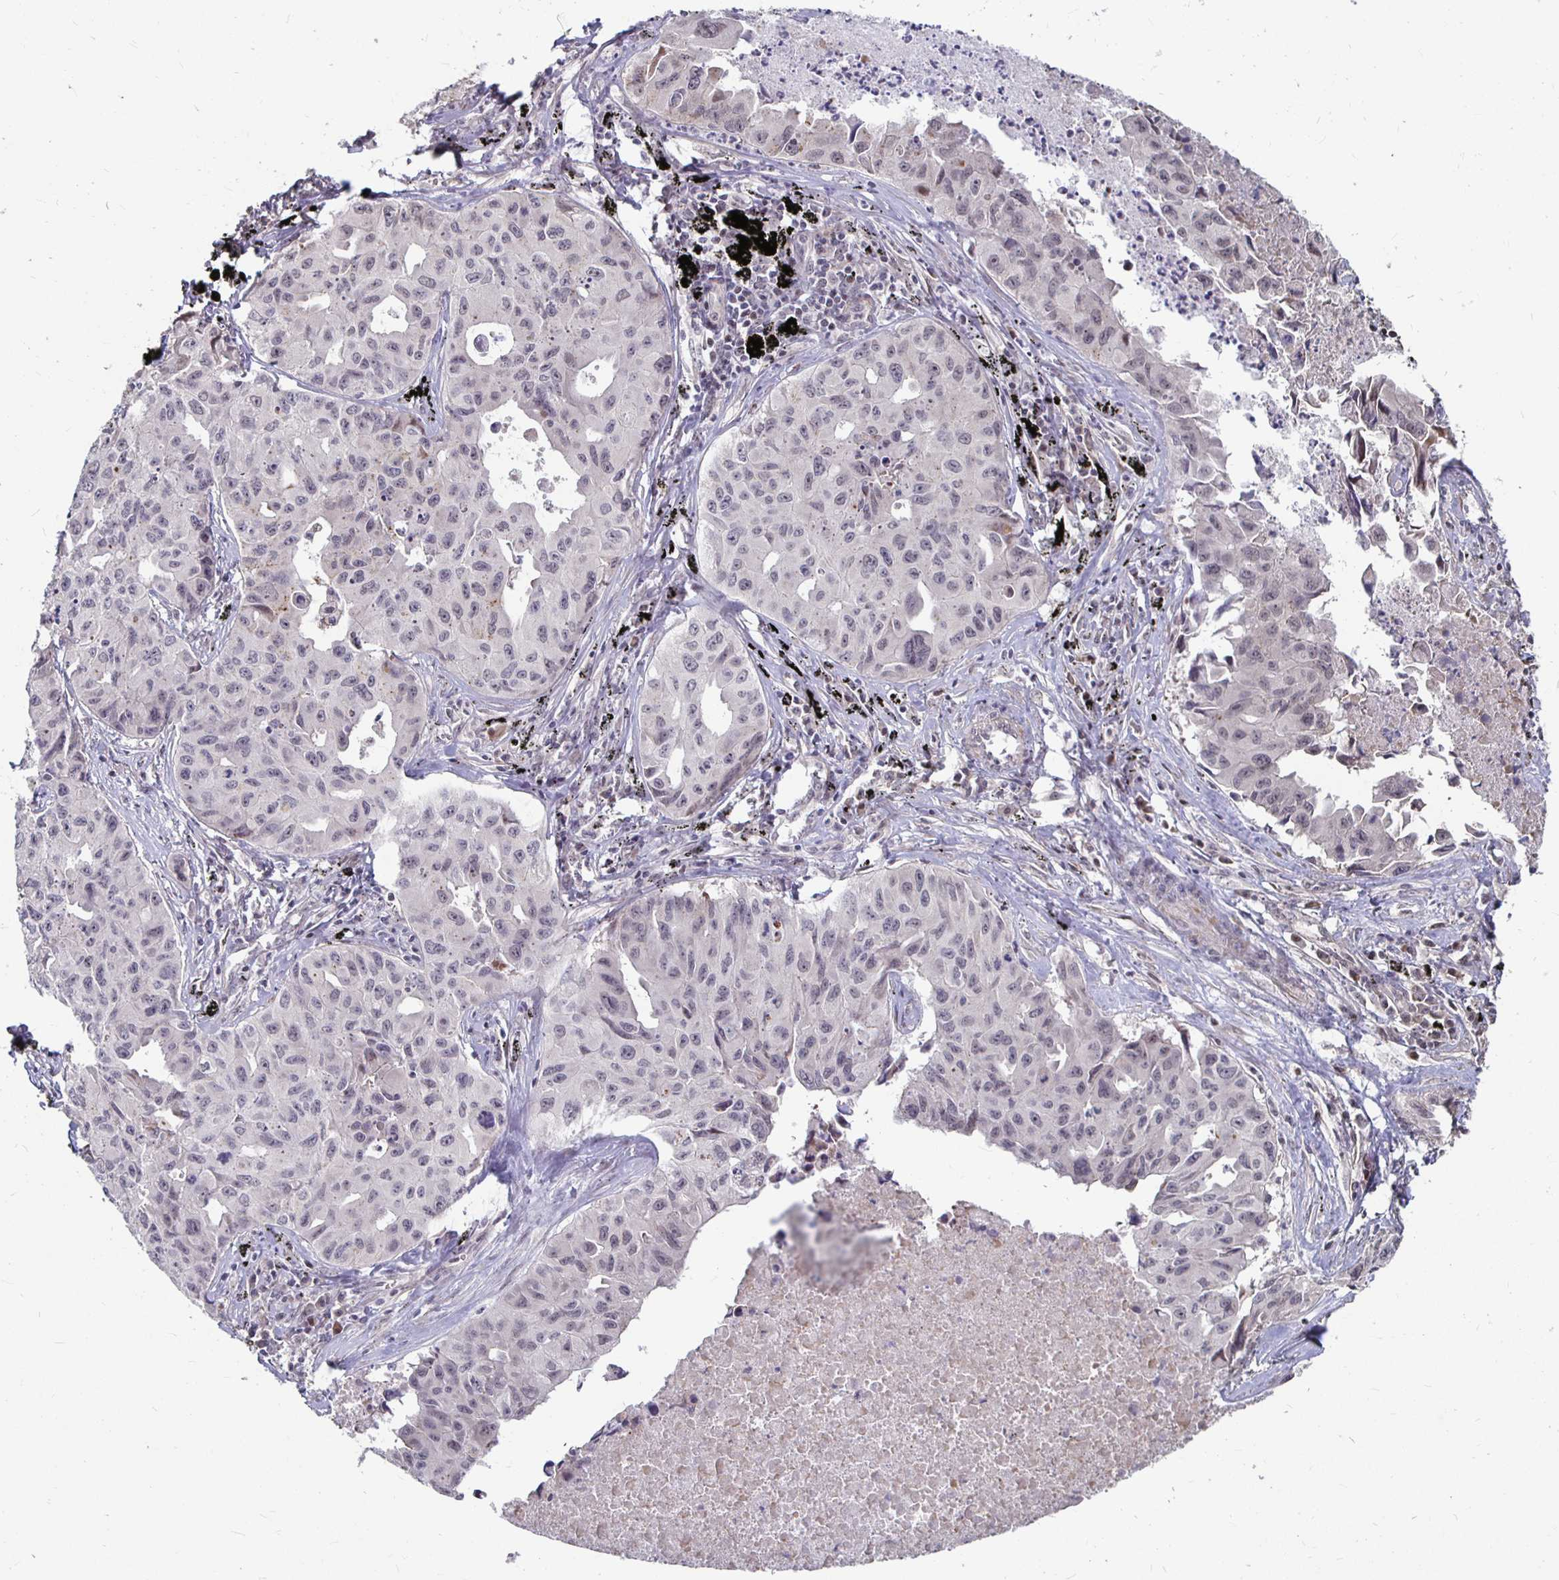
{"staining": {"intensity": "negative", "quantity": "none", "location": "none"}, "tissue": "lung cancer", "cell_type": "Tumor cells", "image_type": "cancer", "snomed": [{"axis": "morphology", "description": "Adenocarcinoma, NOS"}, {"axis": "topography", "description": "Lymph node"}, {"axis": "topography", "description": "Lung"}], "caption": "Tumor cells show no significant protein staining in adenocarcinoma (lung). (DAB (3,3'-diaminobenzidine) immunohistochemistry with hematoxylin counter stain).", "gene": "CAPN11", "patient": {"sex": "male", "age": 64}}